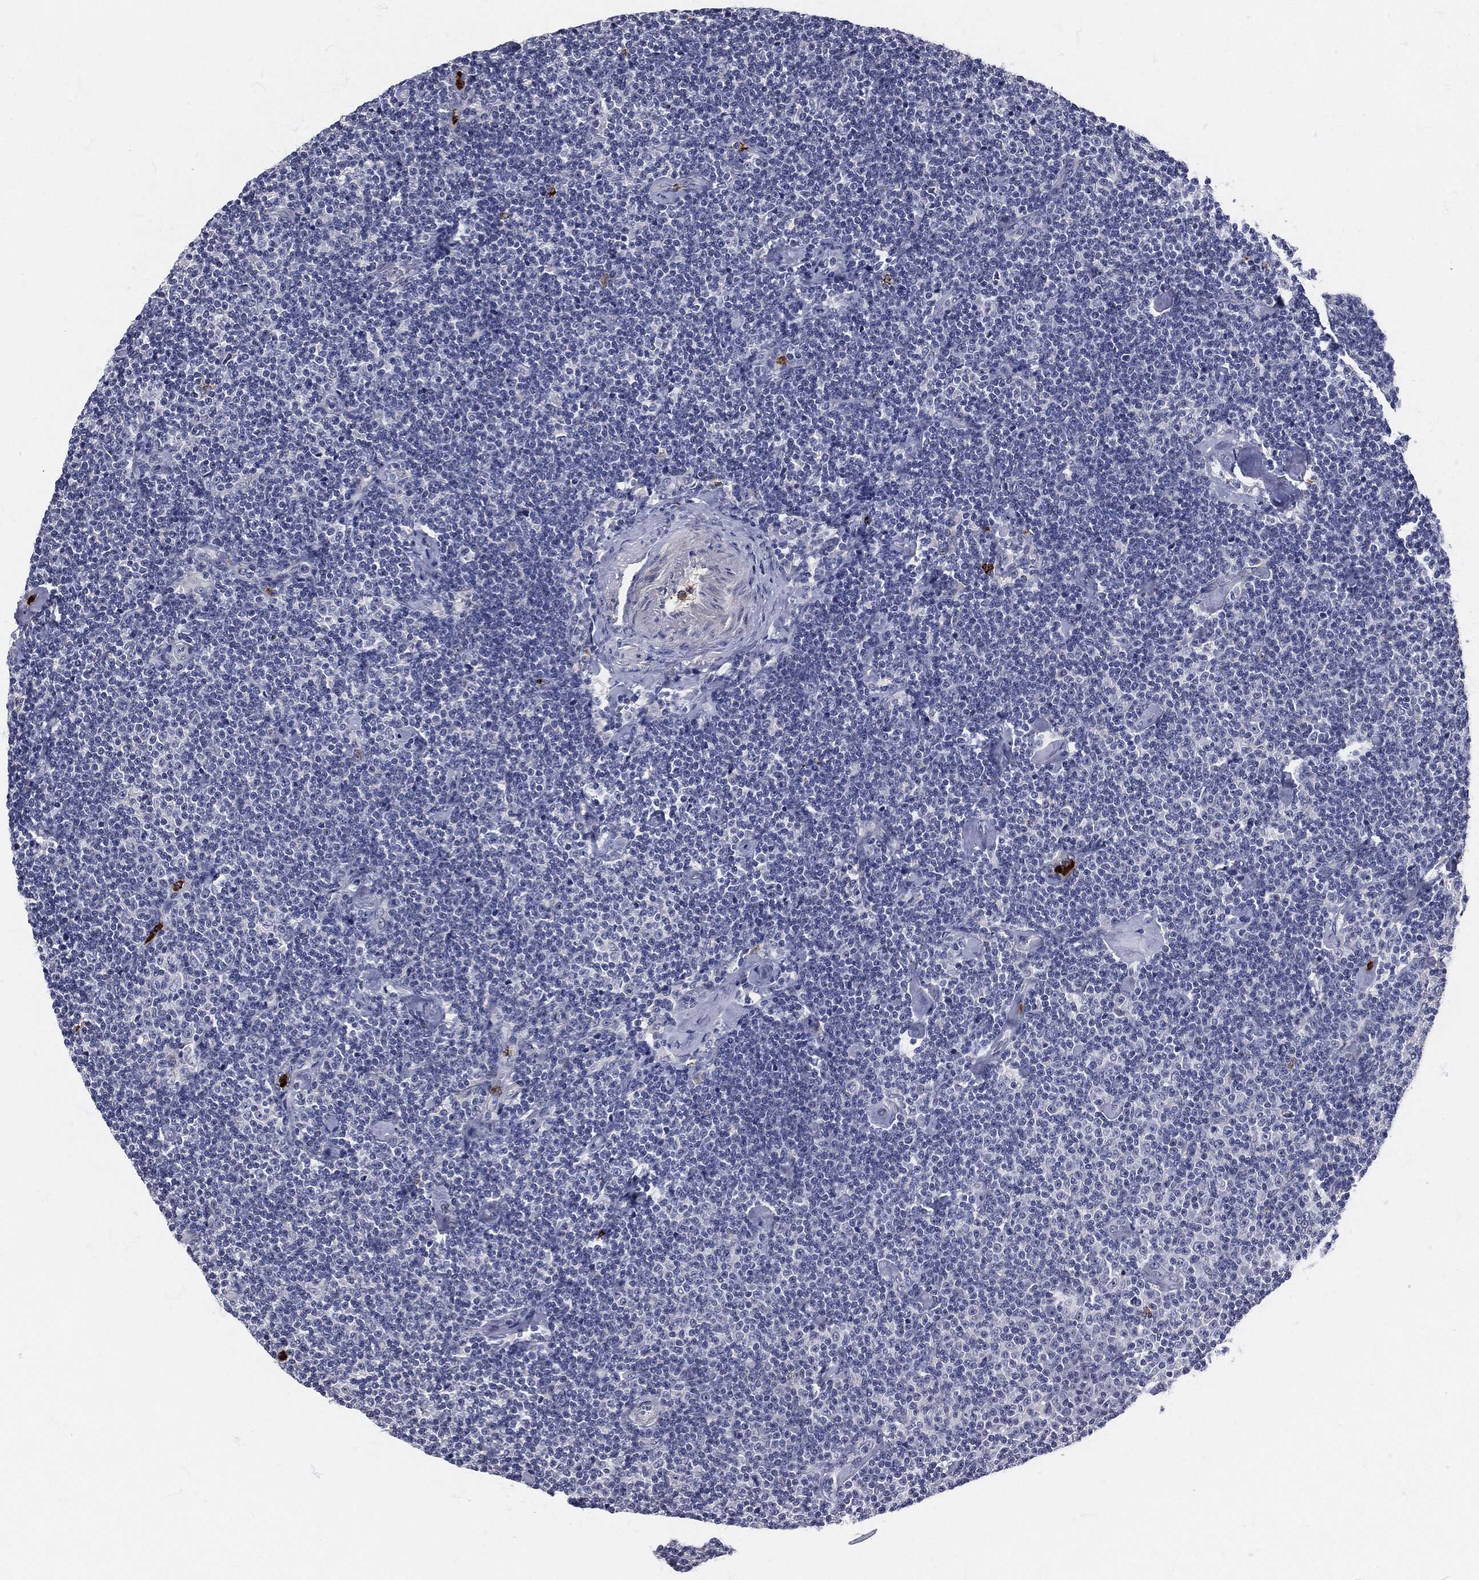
{"staining": {"intensity": "negative", "quantity": "none", "location": "none"}, "tissue": "lymphoma", "cell_type": "Tumor cells", "image_type": "cancer", "snomed": [{"axis": "morphology", "description": "Malignant lymphoma, non-Hodgkin's type, Low grade"}, {"axis": "topography", "description": "Lymph node"}], "caption": "Immunohistochemical staining of malignant lymphoma, non-Hodgkin's type (low-grade) reveals no significant staining in tumor cells.", "gene": "MPO", "patient": {"sex": "male", "age": 81}}